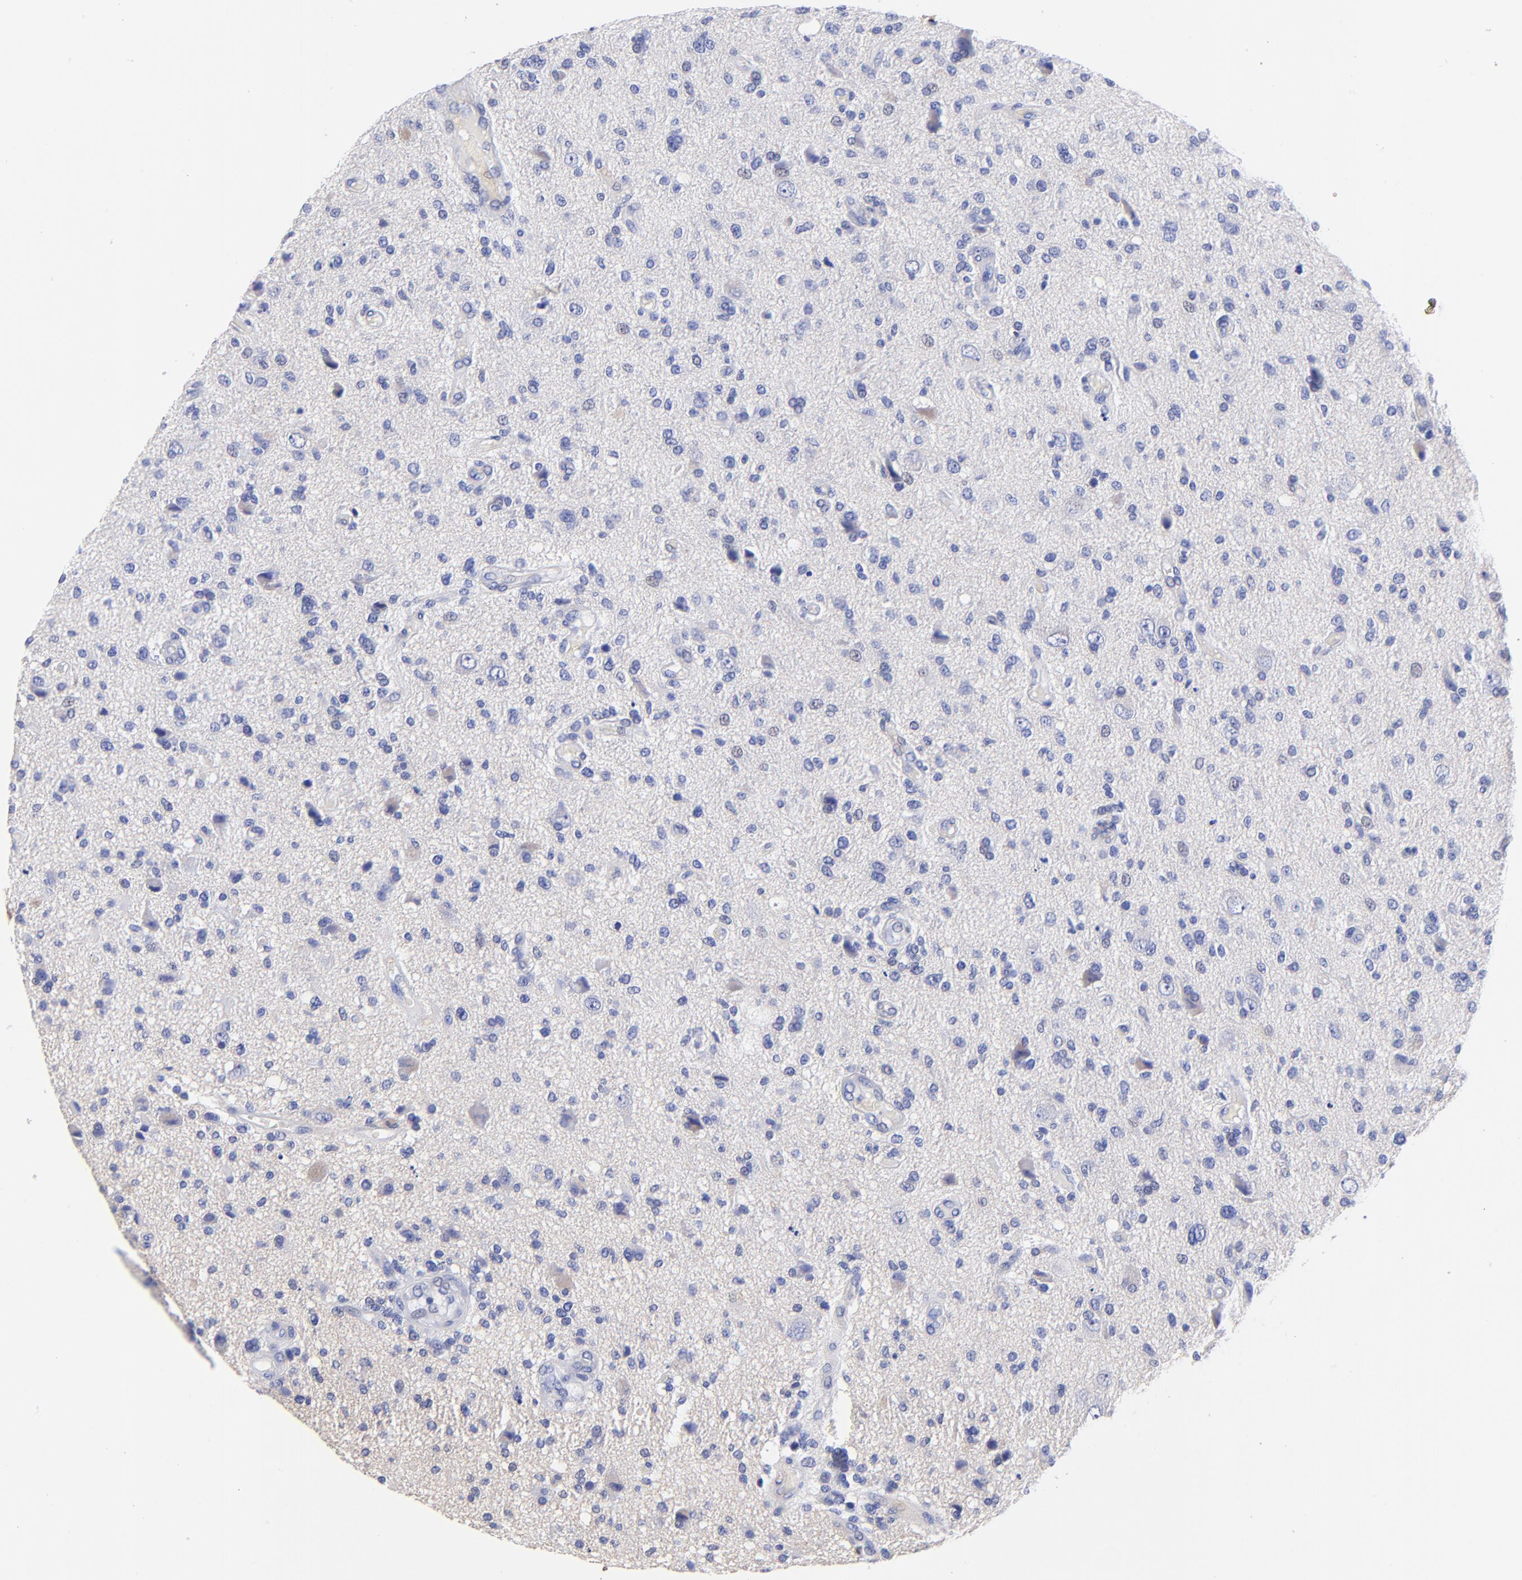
{"staining": {"intensity": "negative", "quantity": "none", "location": "none"}, "tissue": "glioma", "cell_type": "Tumor cells", "image_type": "cancer", "snomed": [{"axis": "morphology", "description": "Normal tissue, NOS"}, {"axis": "morphology", "description": "Glioma, malignant, High grade"}, {"axis": "topography", "description": "Cerebral cortex"}], "caption": "Tumor cells are negative for brown protein staining in glioma.", "gene": "HORMAD2", "patient": {"sex": "male", "age": 75}}